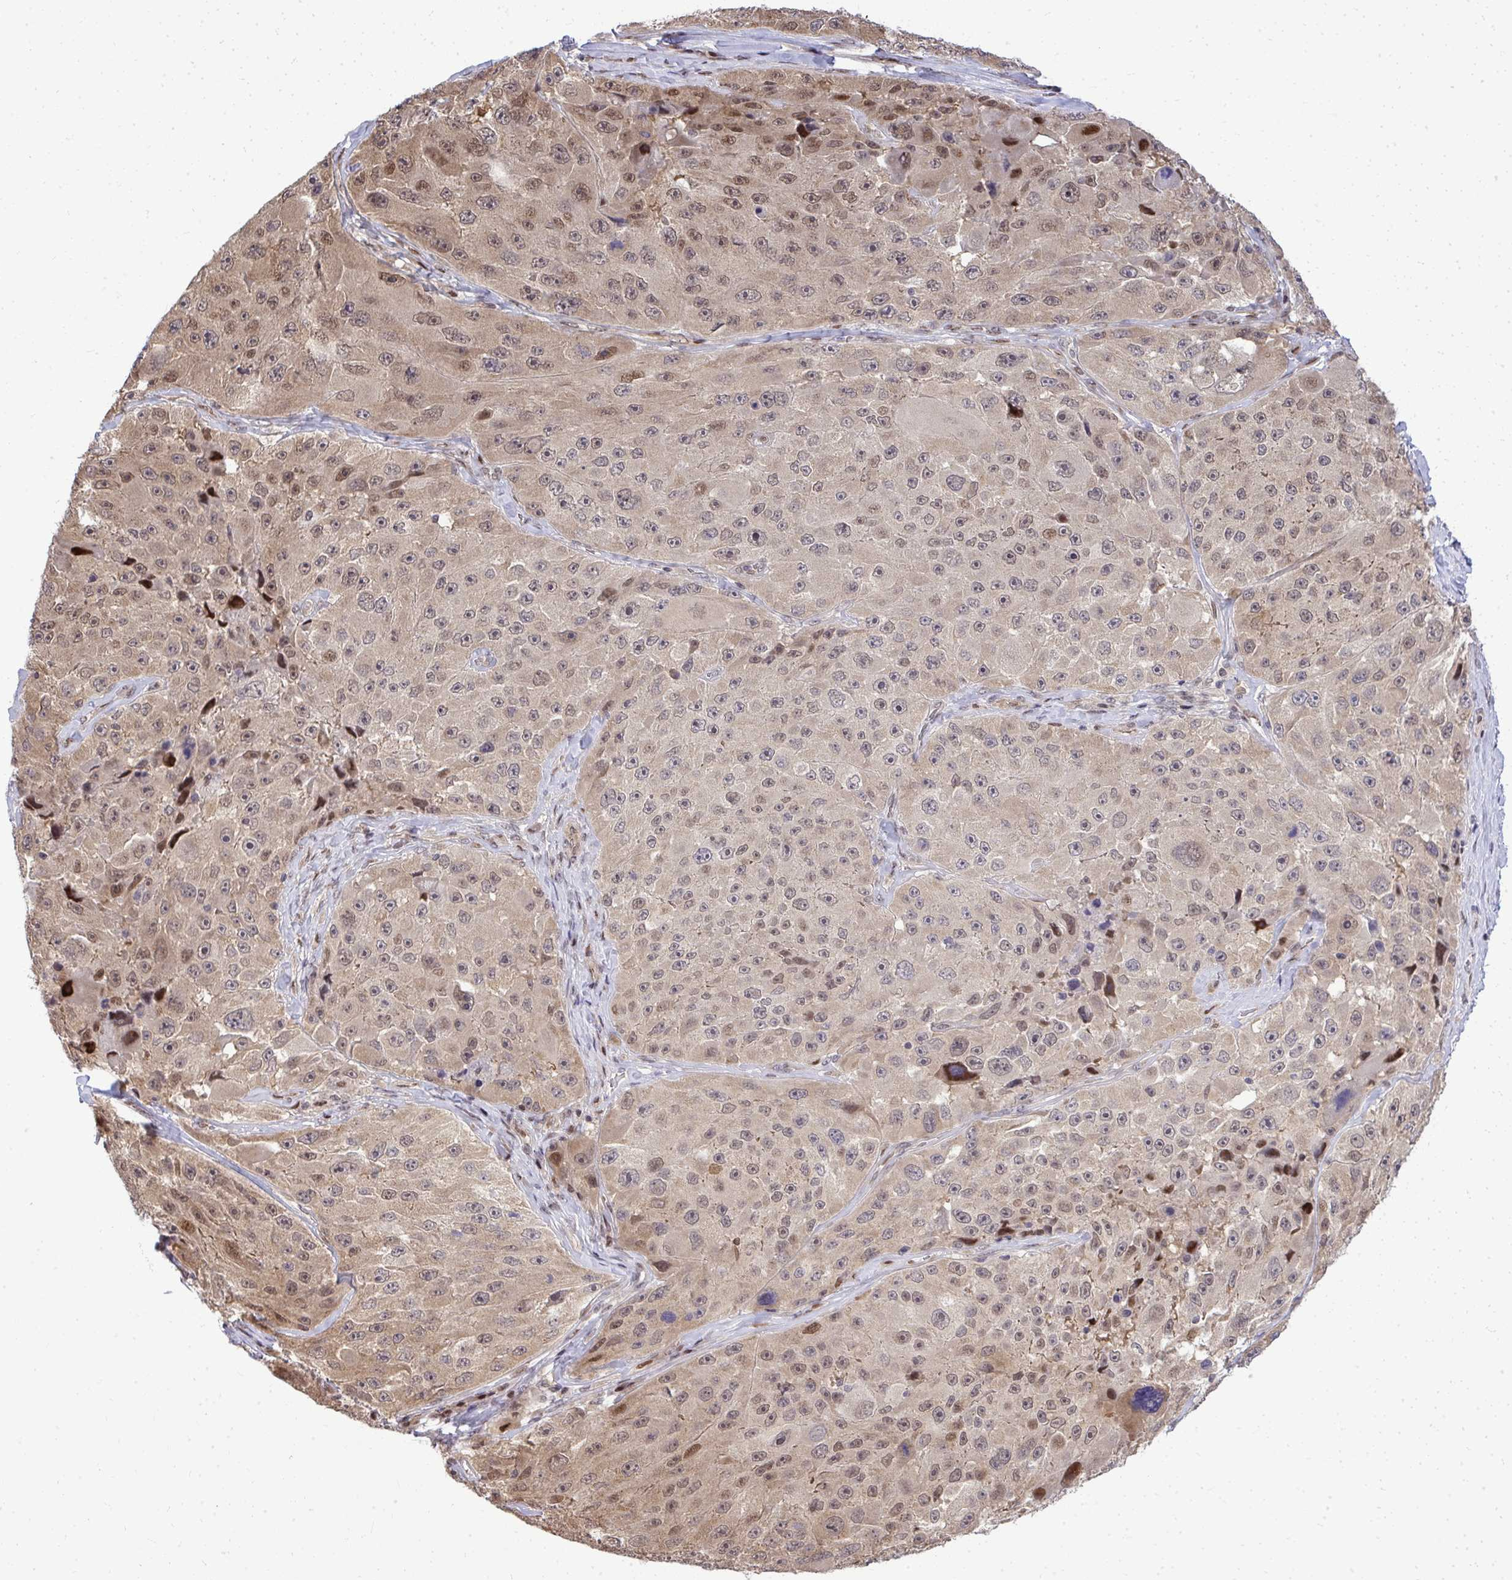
{"staining": {"intensity": "moderate", "quantity": "25%-75%", "location": "nuclear"}, "tissue": "melanoma", "cell_type": "Tumor cells", "image_type": "cancer", "snomed": [{"axis": "morphology", "description": "Malignant melanoma, Metastatic site"}, {"axis": "topography", "description": "Lymph node"}], "caption": "Moderate nuclear protein expression is identified in about 25%-75% of tumor cells in malignant melanoma (metastatic site). (DAB = brown stain, brightfield microscopy at high magnification).", "gene": "PIGY", "patient": {"sex": "male", "age": 62}}